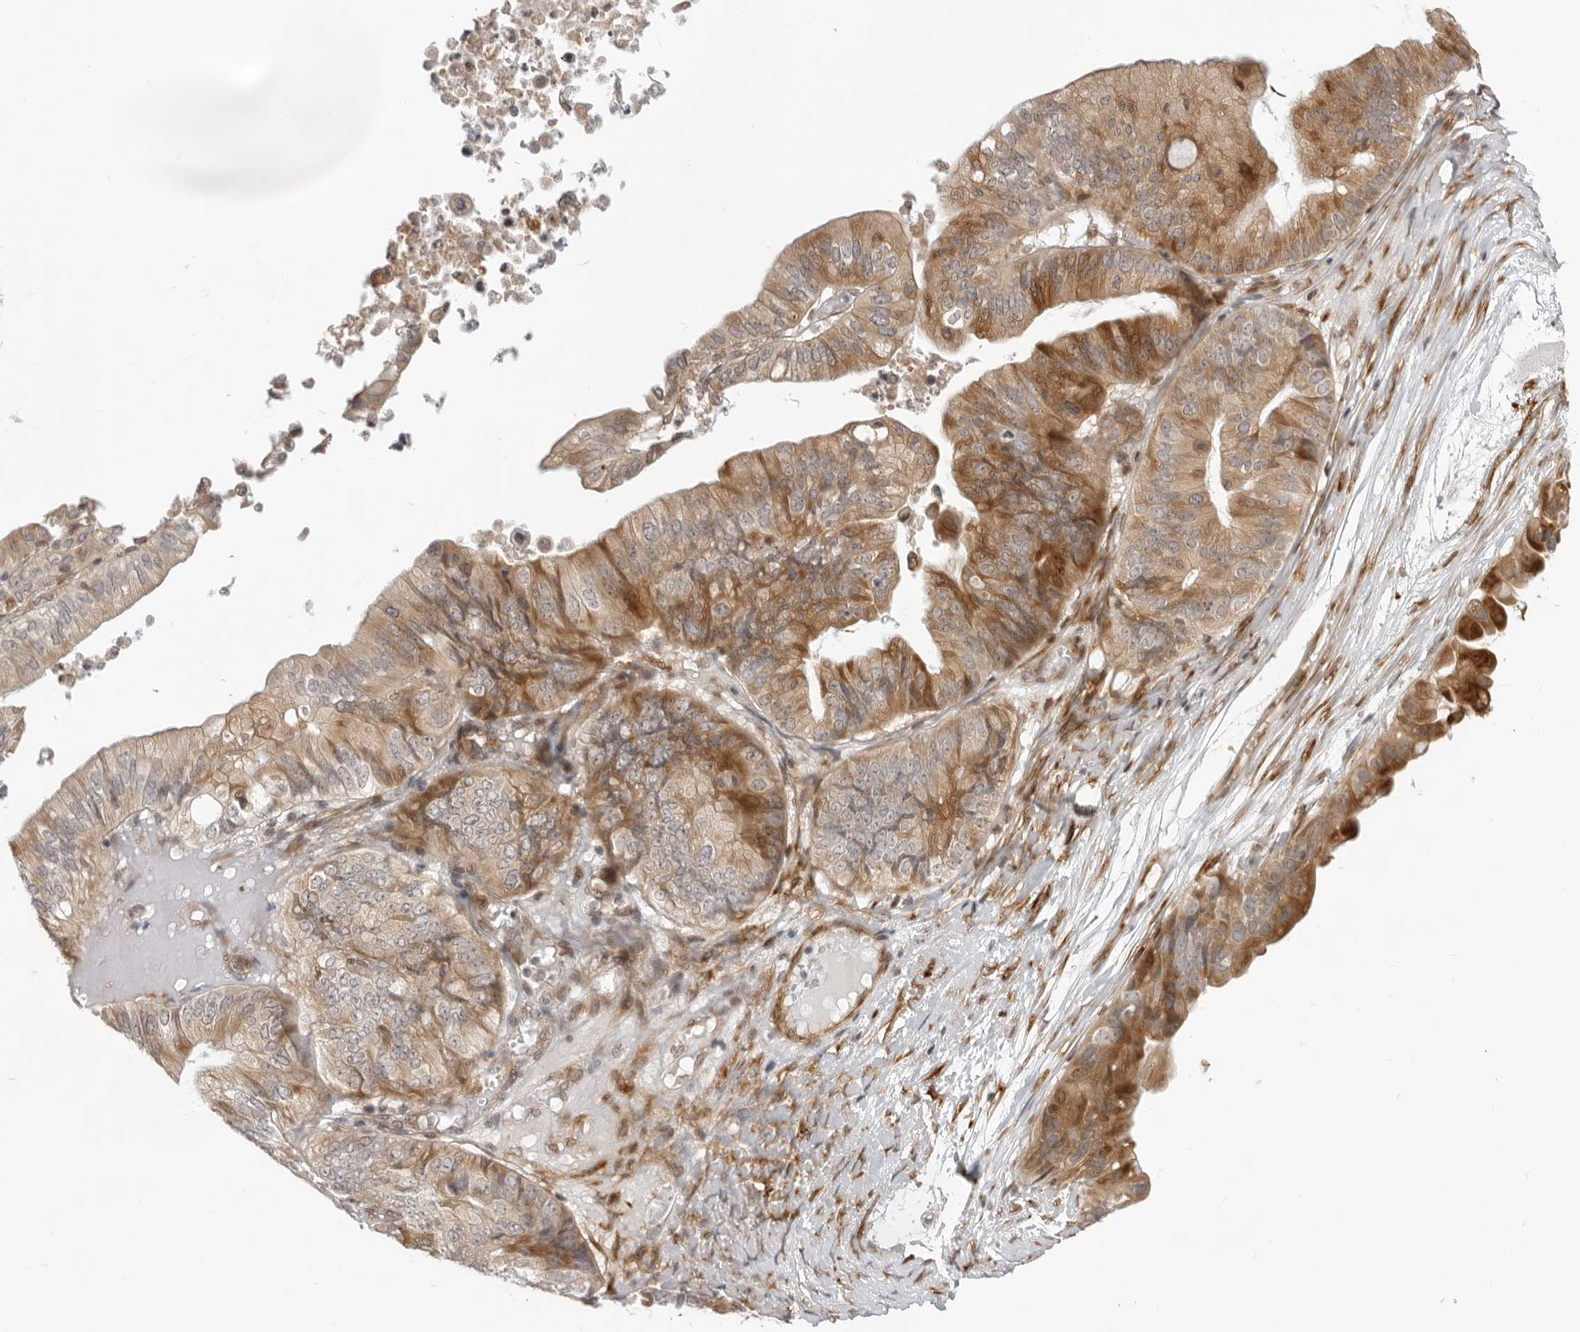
{"staining": {"intensity": "moderate", "quantity": ">75%", "location": "cytoplasmic/membranous"}, "tissue": "ovarian cancer", "cell_type": "Tumor cells", "image_type": "cancer", "snomed": [{"axis": "morphology", "description": "Cystadenocarcinoma, mucinous, NOS"}, {"axis": "topography", "description": "Ovary"}], "caption": "Immunohistochemical staining of mucinous cystadenocarcinoma (ovarian) shows moderate cytoplasmic/membranous protein positivity in approximately >75% of tumor cells.", "gene": "SRGAP2", "patient": {"sex": "female", "age": 61}}